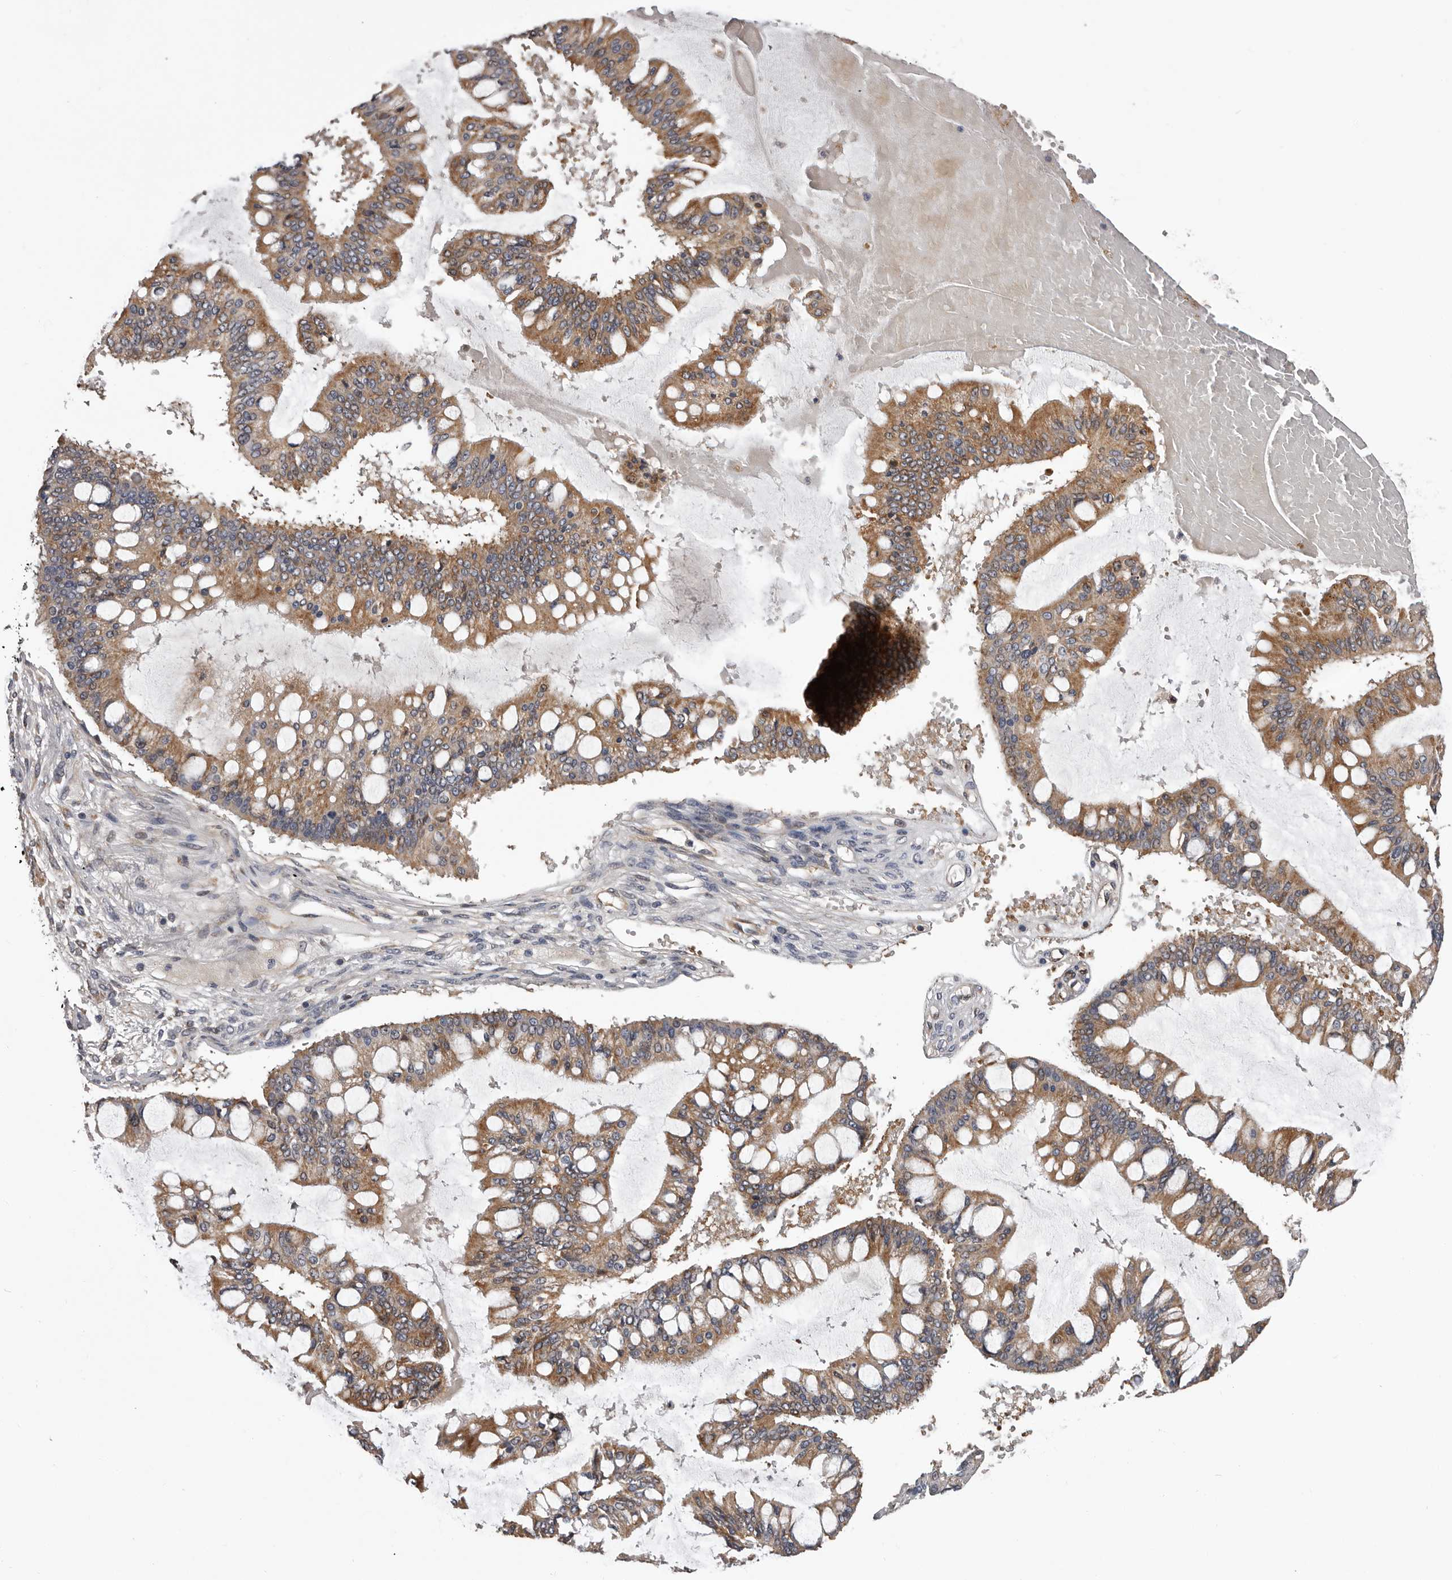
{"staining": {"intensity": "moderate", "quantity": ">75%", "location": "cytoplasmic/membranous"}, "tissue": "ovarian cancer", "cell_type": "Tumor cells", "image_type": "cancer", "snomed": [{"axis": "morphology", "description": "Cystadenocarcinoma, mucinous, NOS"}, {"axis": "topography", "description": "Ovary"}], "caption": "Tumor cells display medium levels of moderate cytoplasmic/membranous expression in approximately >75% of cells in ovarian cancer.", "gene": "VPS37A", "patient": {"sex": "female", "age": 73}}